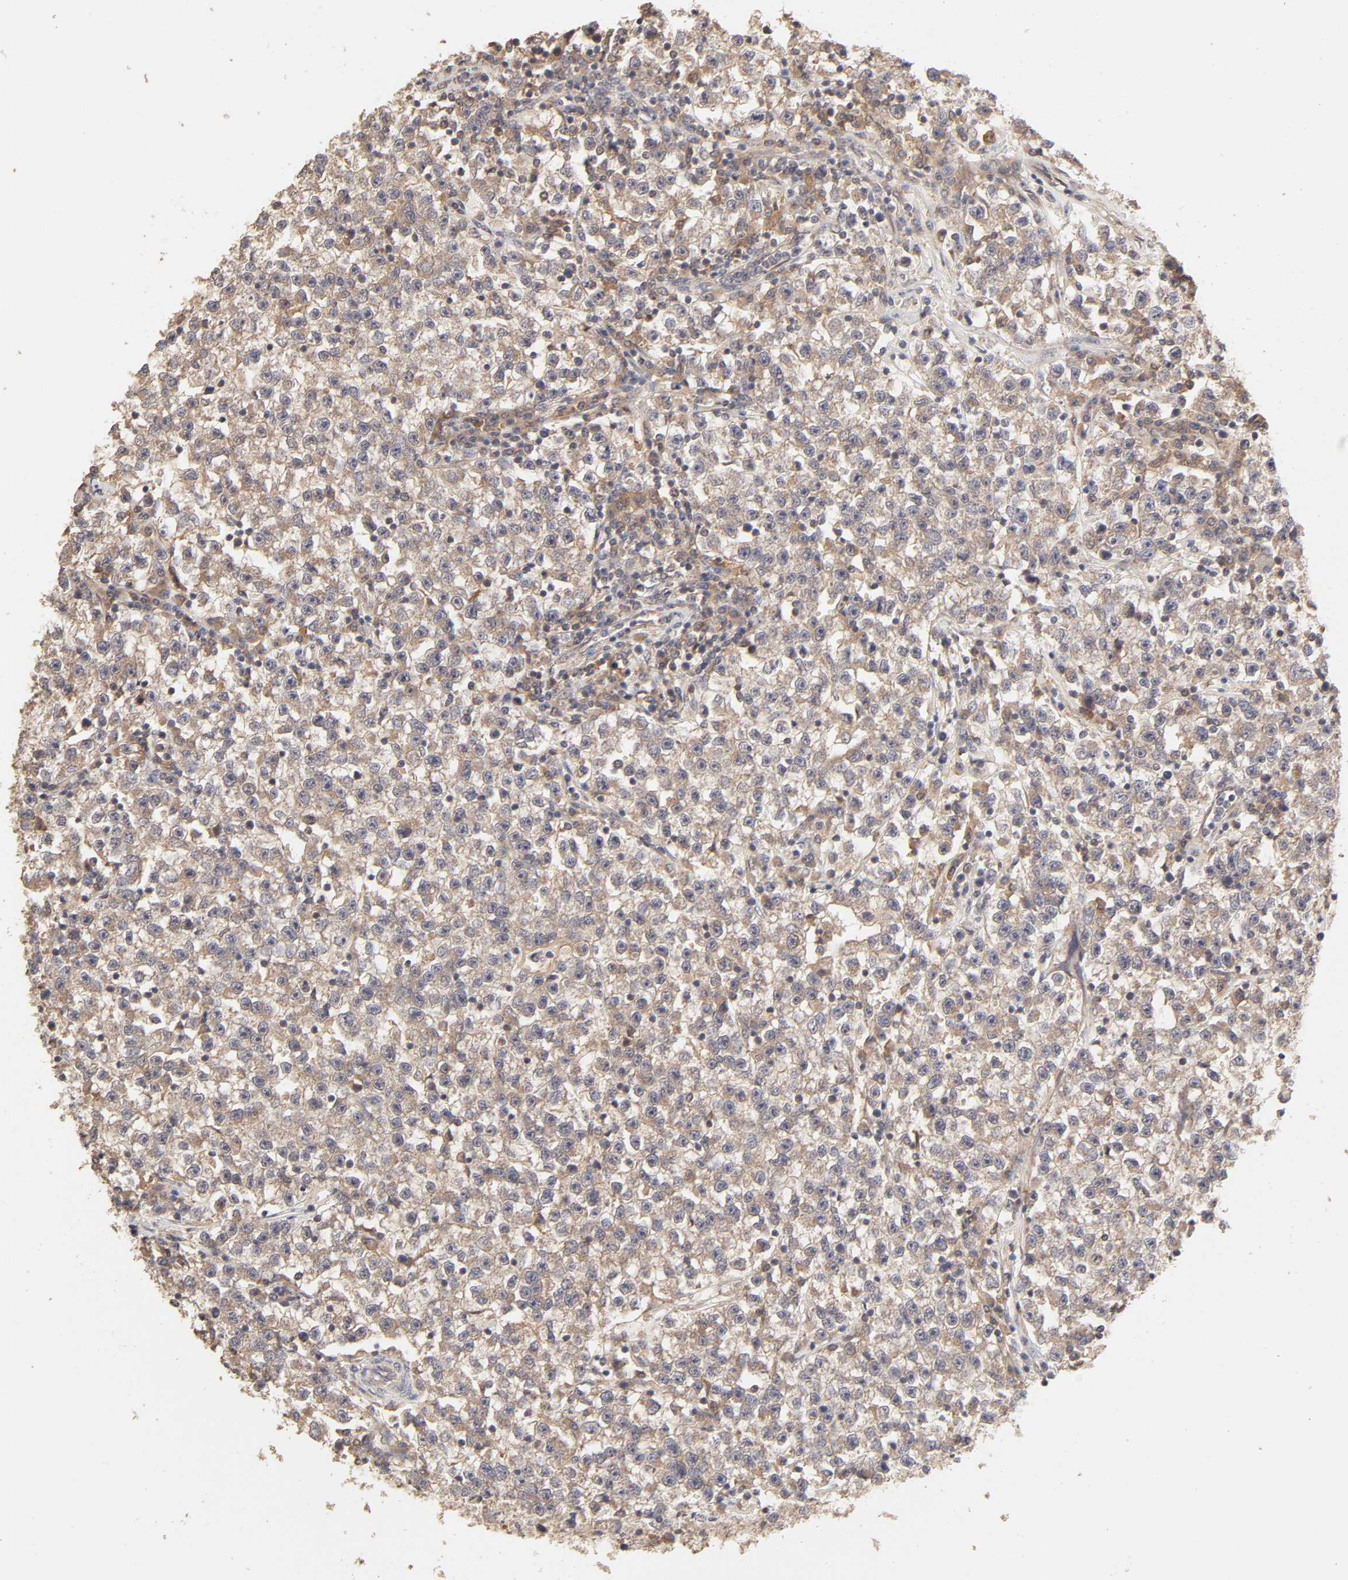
{"staining": {"intensity": "weak", "quantity": ">75%", "location": "cytoplasmic/membranous"}, "tissue": "testis cancer", "cell_type": "Tumor cells", "image_type": "cancer", "snomed": [{"axis": "morphology", "description": "Seminoma, NOS"}, {"axis": "topography", "description": "Testis"}], "caption": "The micrograph displays a brown stain indicating the presence of a protein in the cytoplasmic/membranous of tumor cells in testis cancer (seminoma). The staining was performed using DAB, with brown indicating positive protein expression. Nuclei are stained blue with hematoxylin.", "gene": "AP1G2", "patient": {"sex": "male", "age": 22}}